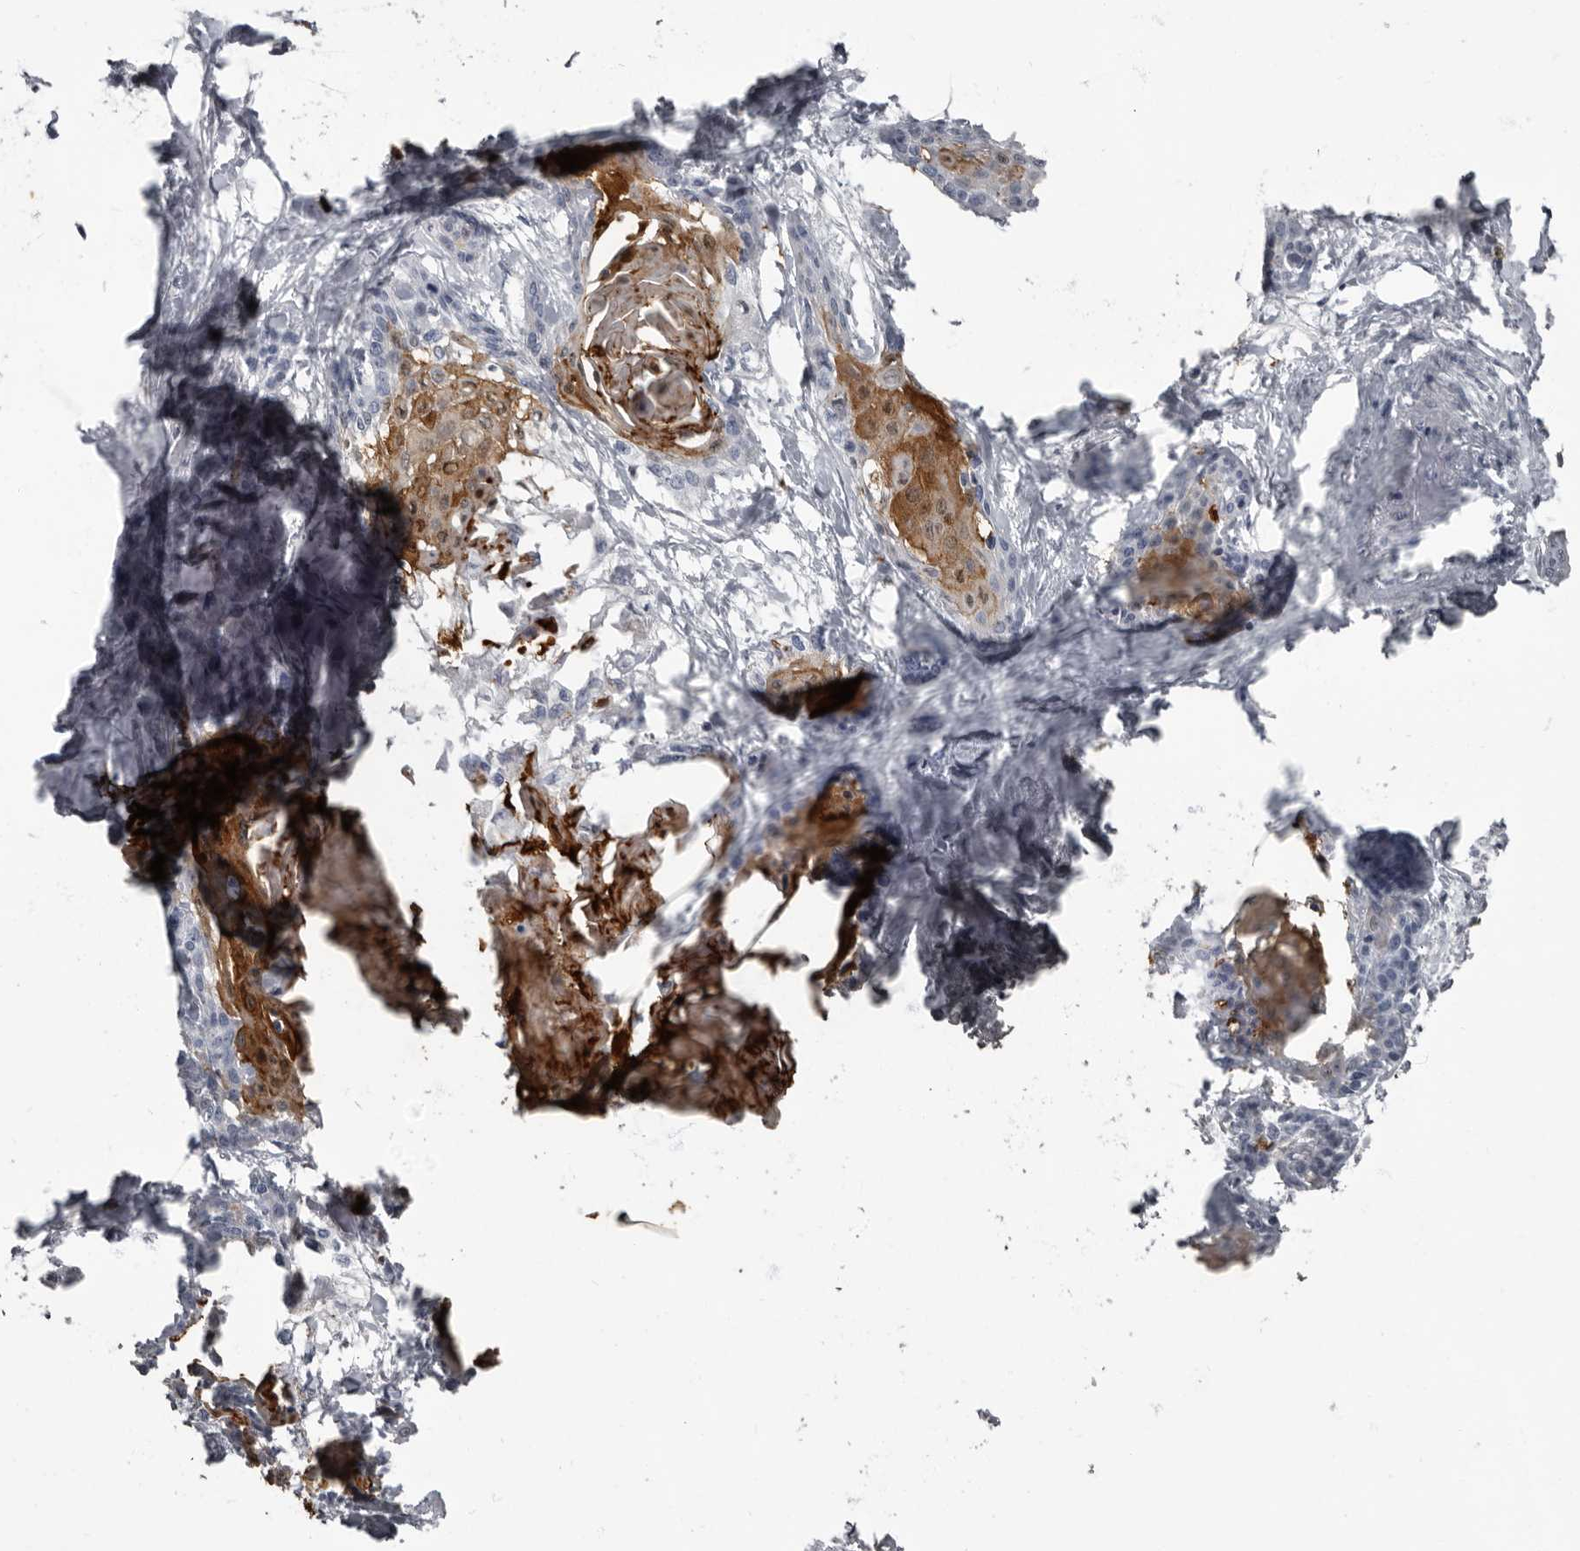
{"staining": {"intensity": "moderate", "quantity": ">75%", "location": "cytoplasmic/membranous"}, "tissue": "cervical cancer", "cell_type": "Tumor cells", "image_type": "cancer", "snomed": [{"axis": "morphology", "description": "Squamous cell carcinoma, NOS"}, {"axis": "topography", "description": "Cervix"}], "caption": "Brown immunohistochemical staining in squamous cell carcinoma (cervical) demonstrates moderate cytoplasmic/membranous positivity in approximately >75% of tumor cells.", "gene": "TPD52L1", "patient": {"sex": "female", "age": 57}}